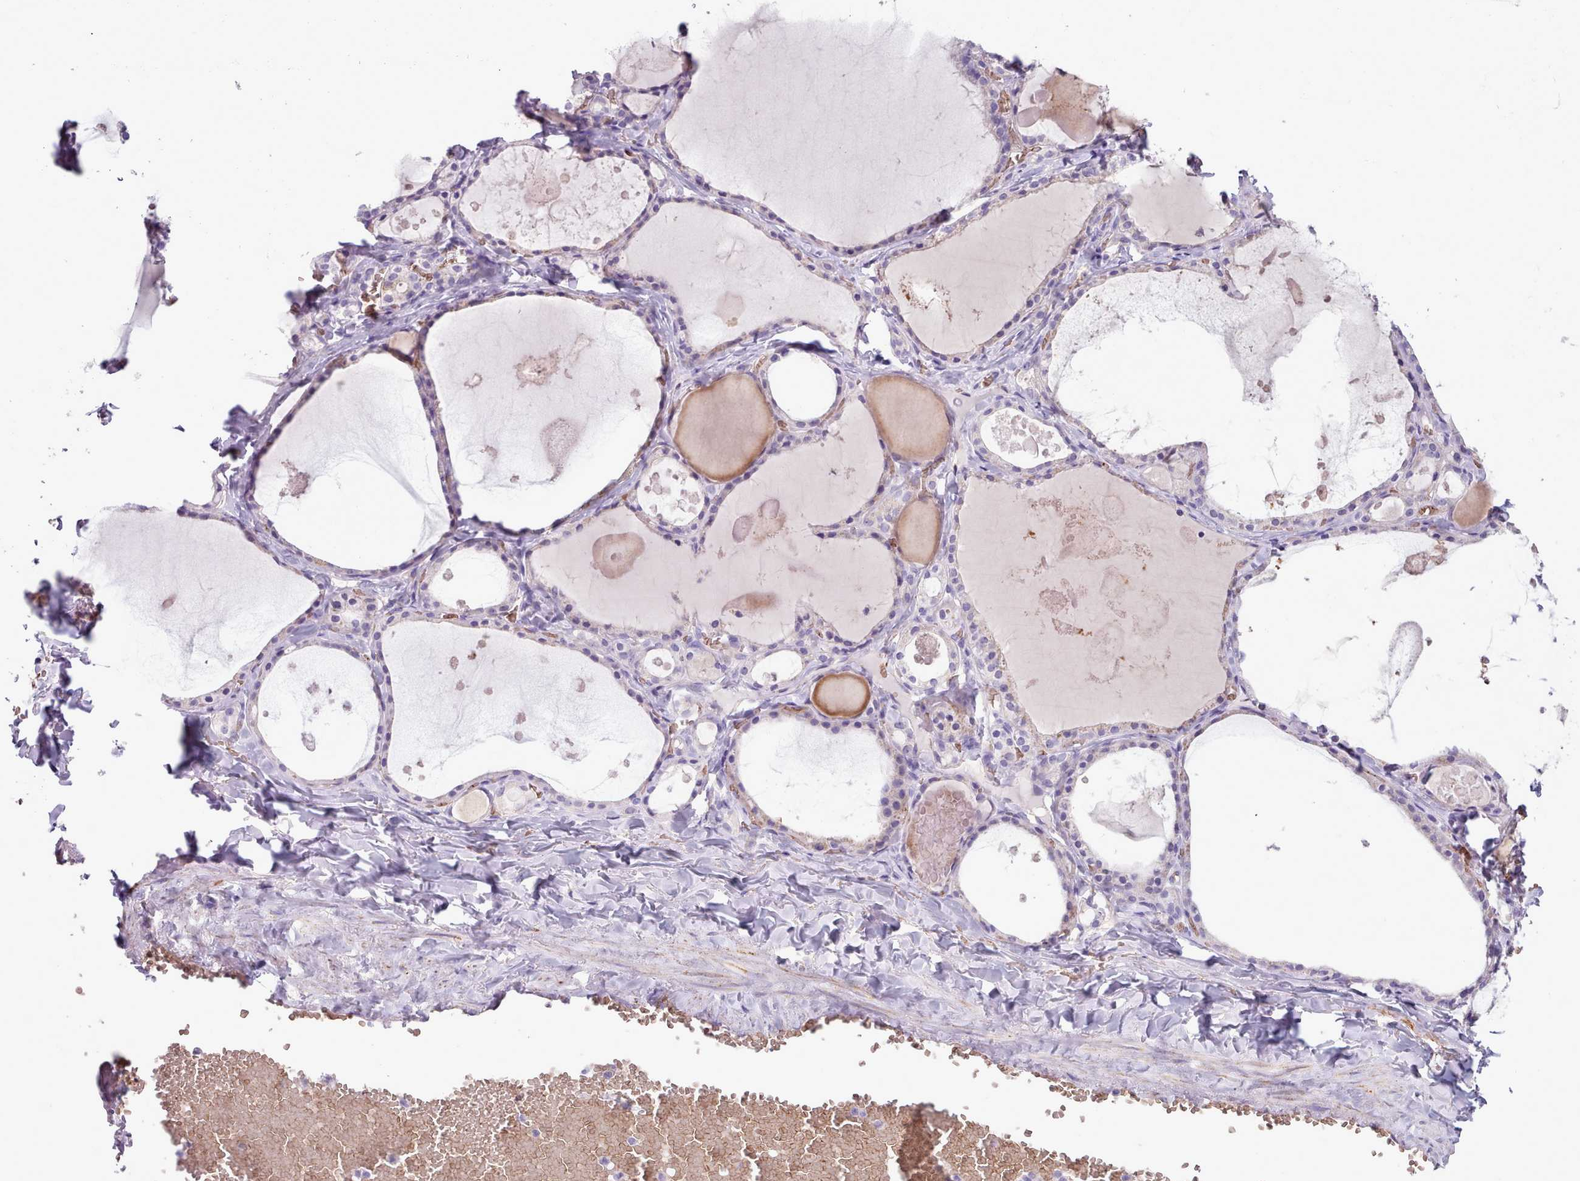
{"staining": {"intensity": "weak", "quantity": "25%-75%", "location": "cytoplasmic/membranous"}, "tissue": "thyroid gland", "cell_type": "Glandular cells", "image_type": "normal", "snomed": [{"axis": "morphology", "description": "Normal tissue, NOS"}, {"axis": "topography", "description": "Thyroid gland"}], "caption": "This is an image of IHC staining of benign thyroid gland, which shows weak expression in the cytoplasmic/membranous of glandular cells.", "gene": "AK4P3", "patient": {"sex": "male", "age": 56}}